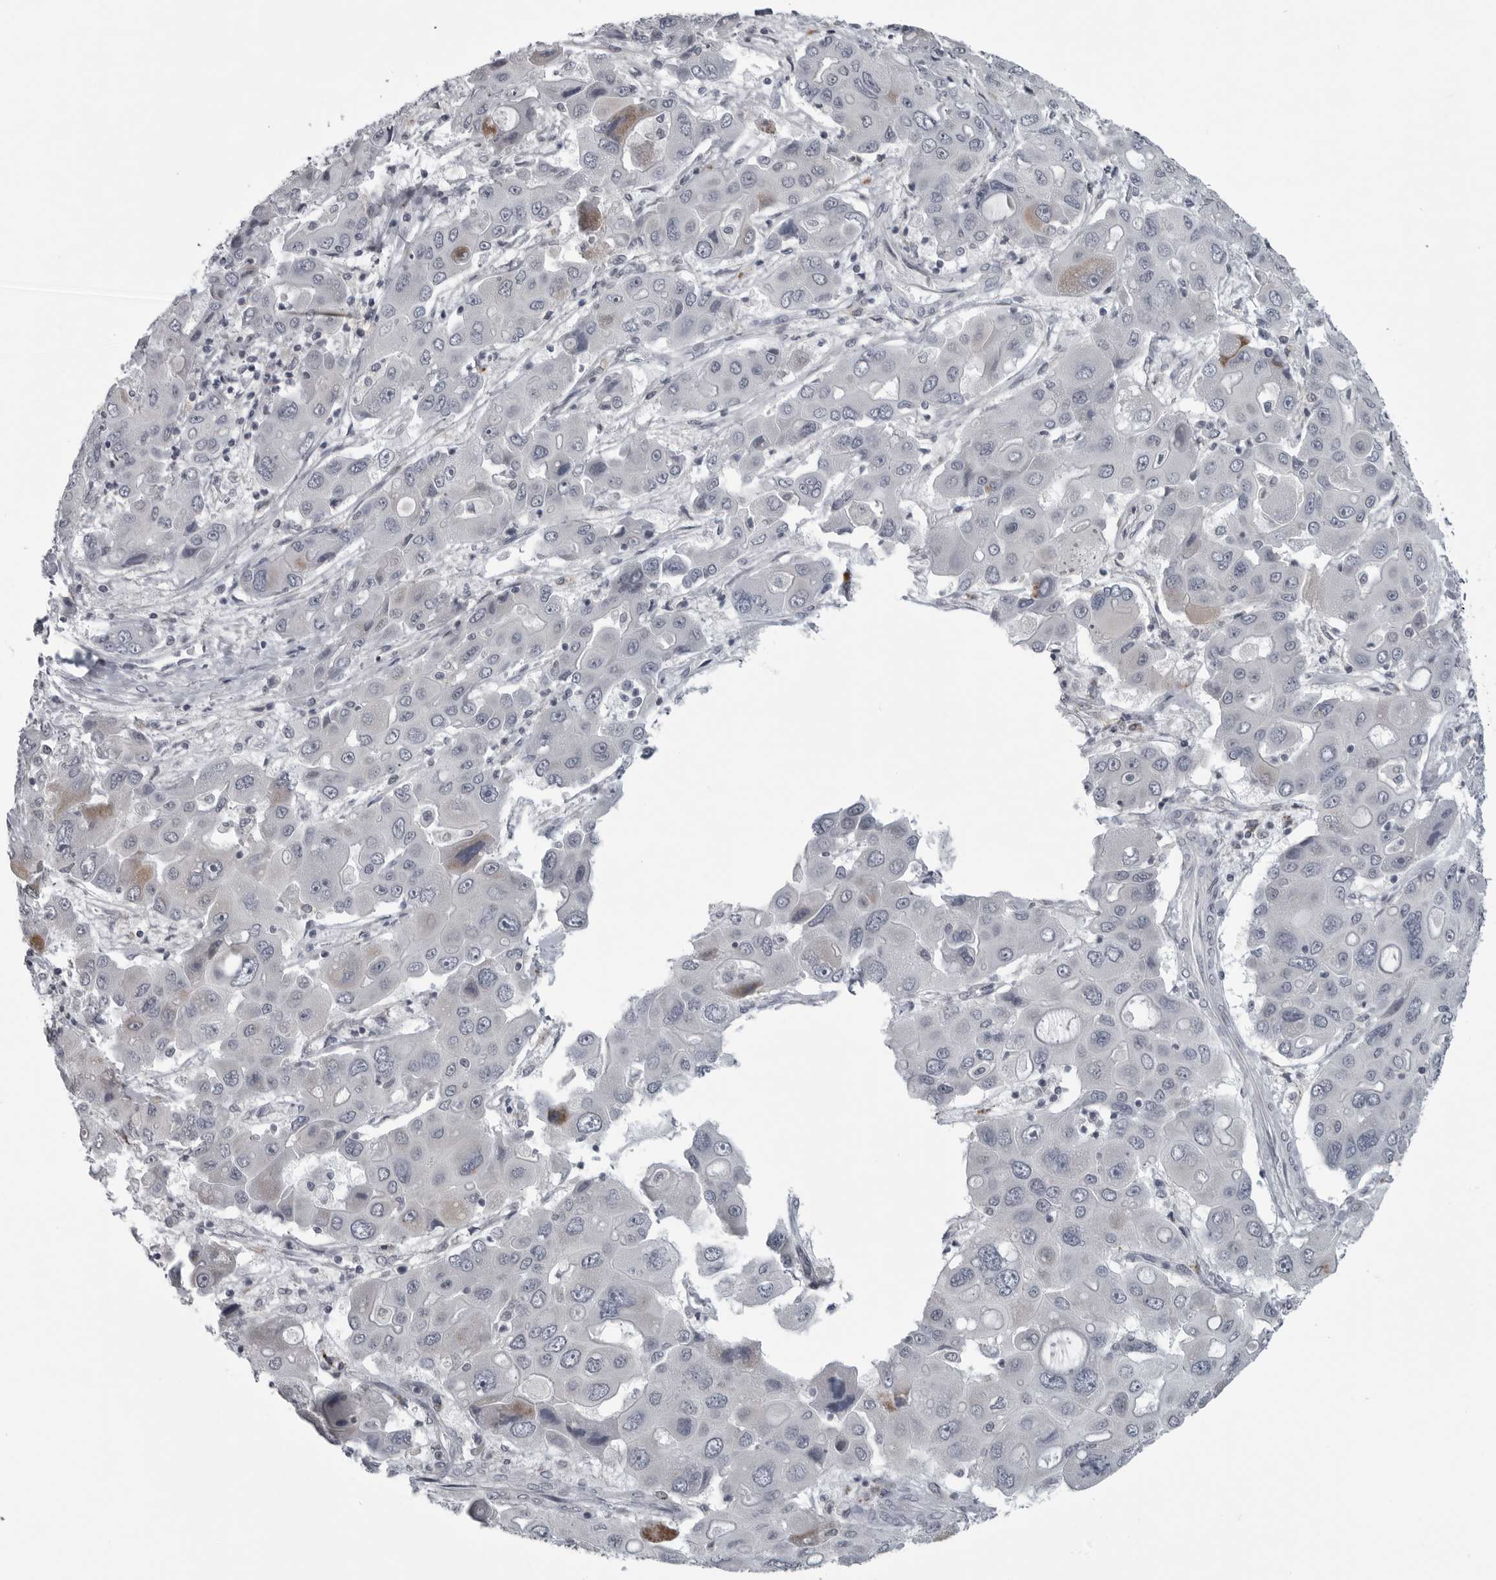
{"staining": {"intensity": "negative", "quantity": "none", "location": "none"}, "tissue": "liver cancer", "cell_type": "Tumor cells", "image_type": "cancer", "snomed": [{"axis": "morphology", "description": "Cholangiocarcinoma"}, {"axis": "topography", "description": "Liver"}], "caption": "Tumor cells show no significant protein positivity in cholangiocarcinoma (liver).", "gene": "LYSMD1", "patient": {"sex": "male", "age": 67}}